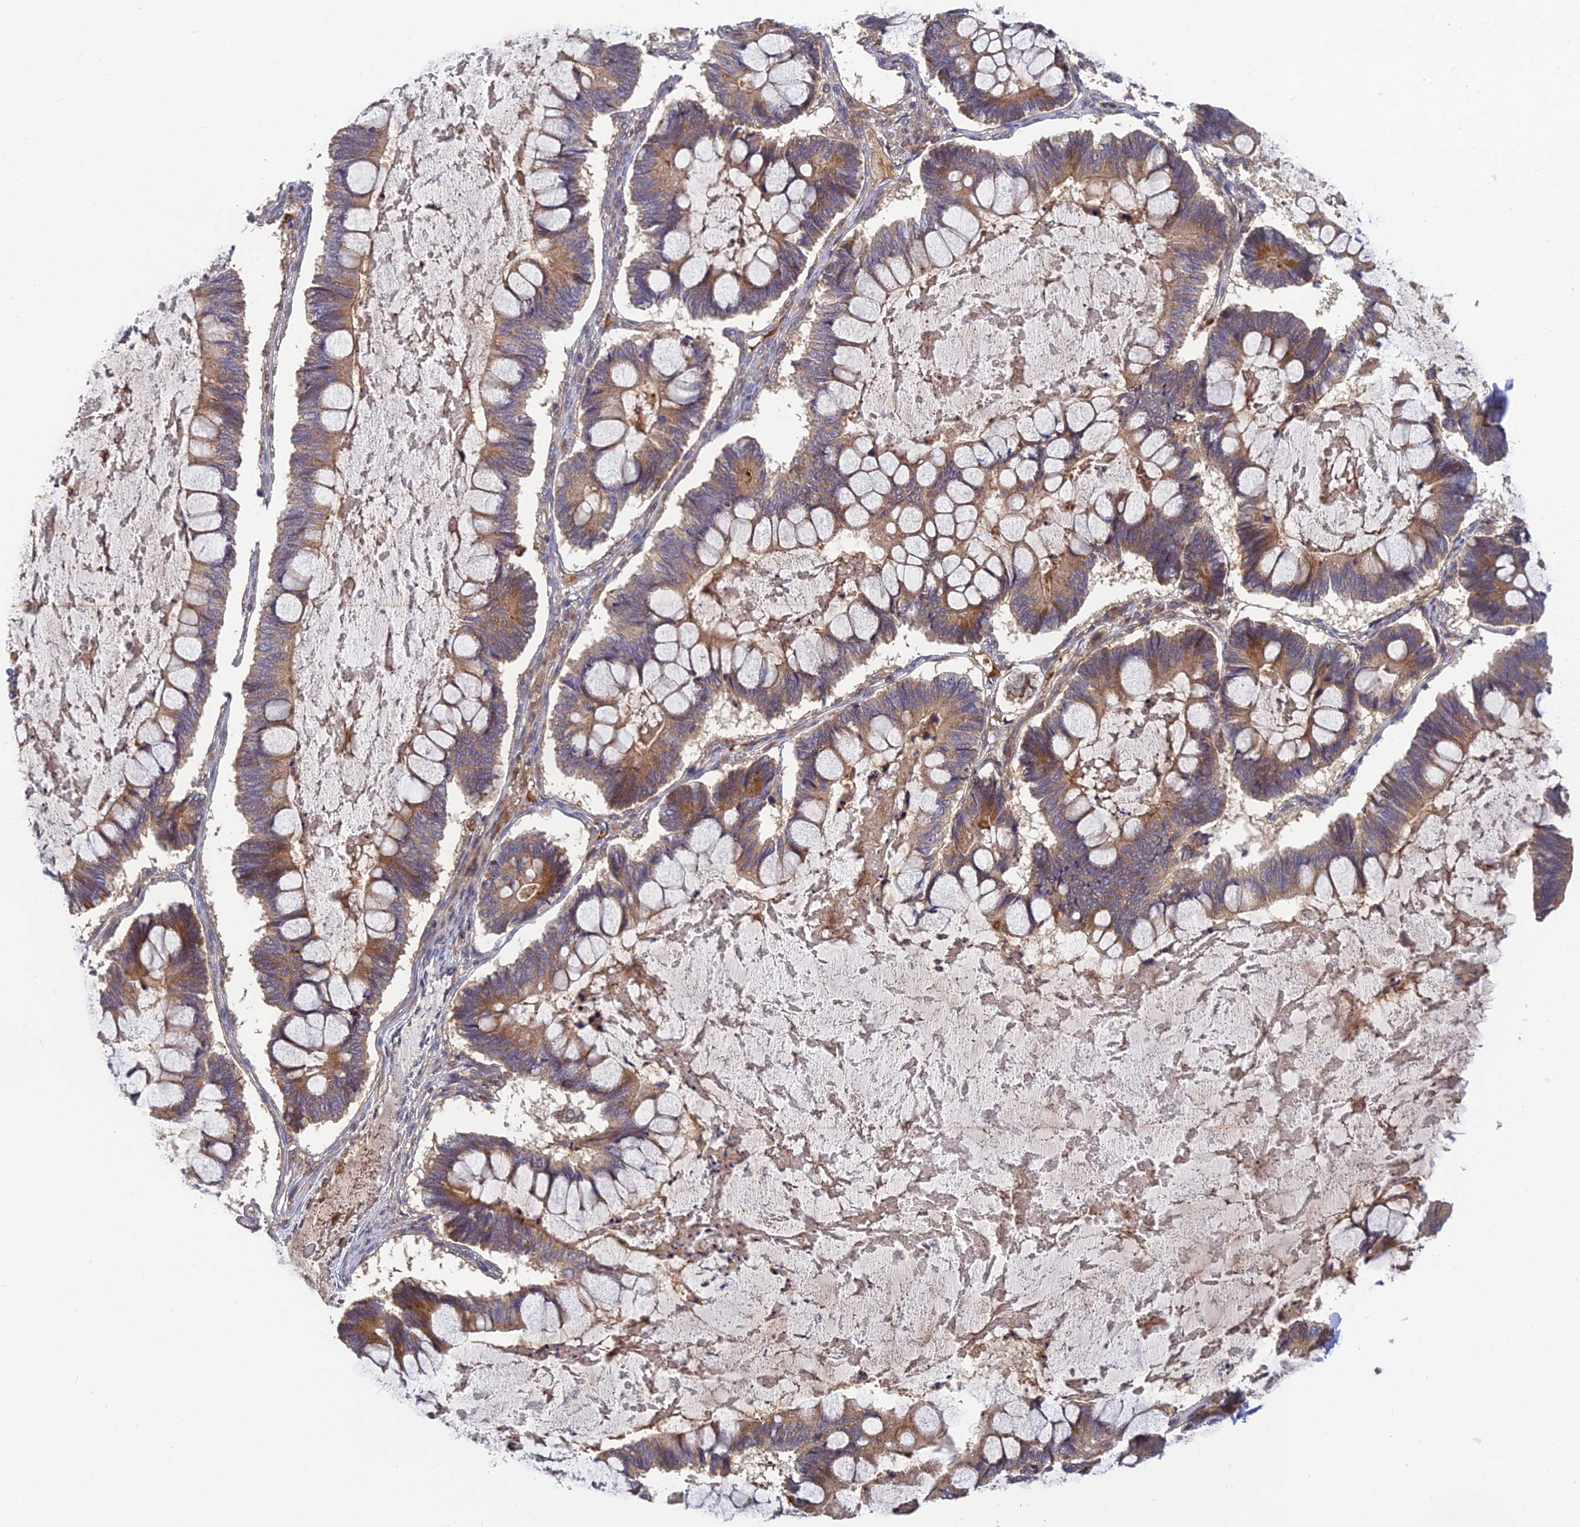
{"staining": {"intensity": "moderate", "quantity": "25%-75%", "location": "cytoplasmic/membranous"}, "tissue": "ovarian cancer", "cell_type": "Tumor cells", "image_type": "cancer", "snomed": [{"axis": "morphology", "description": "Cystadenocarcinoma, mucinous, NOS"}, {"axis": "topography", "description": "Ovary"}], "caption": "IHC staining of ovarian mucinous cystadenocarcinoma, which demonstrates medium levels of moderate cytoplasmic/membranous staining in about 25%-75% of tumor cells indicating moderate cytoplasmic/membranous protein expression. The staining was performed using DAB (brown) for protein detection and nuclei were counterstained in hematoxylin (blue).", "gene": "FAM151B", "patient": {"sex": "female", "age": 61}}